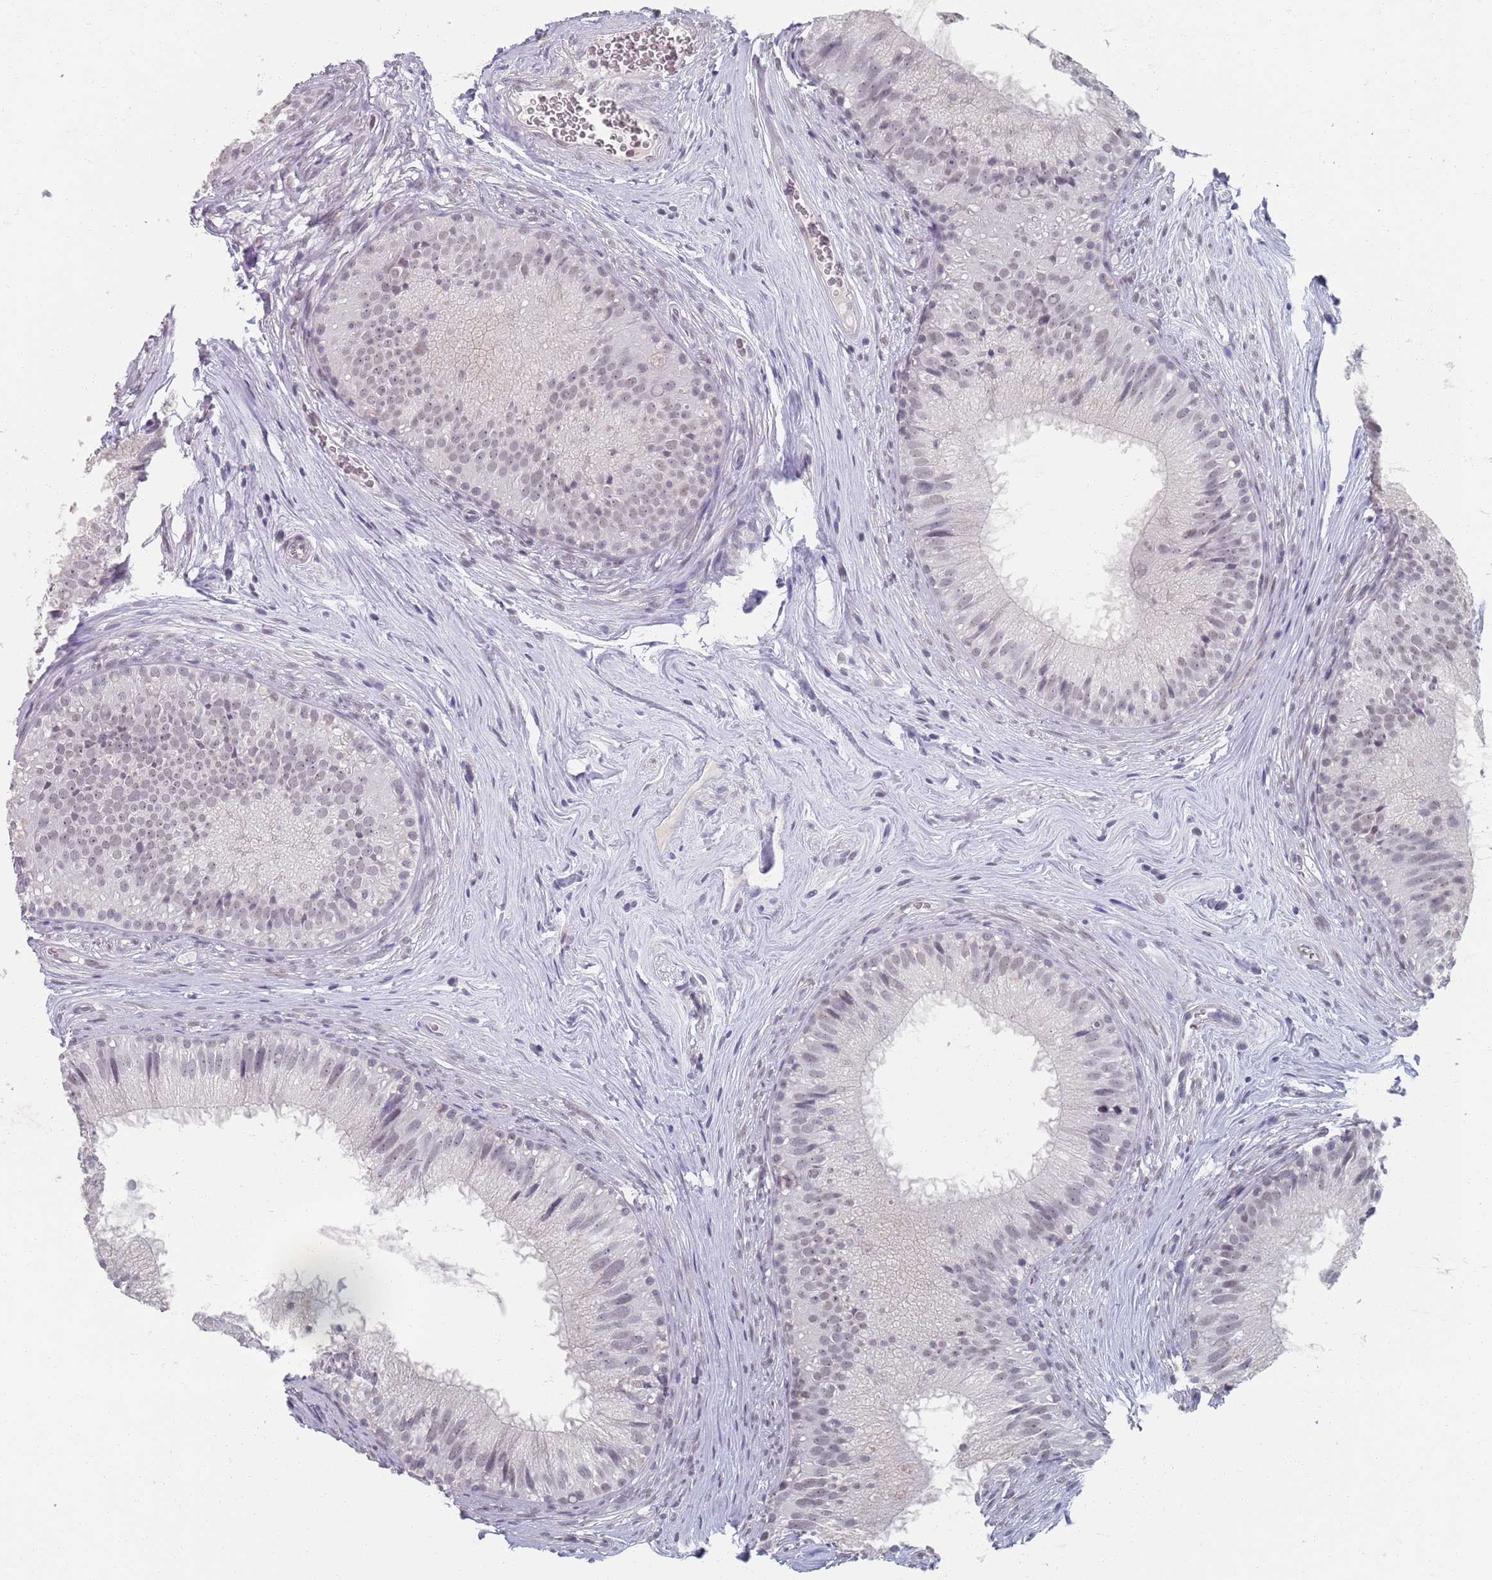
{"staining": {"intensity": "weak", "quantity": "<25%", "location": "nuclear"}, "tissue": "epididymis", "cell_type": "Glandular cells", "image_type": "normal", "snomed": [{"axis": "morphology", "description": "Normal tissue, NOS"}, {"axis": "topography", "description": "Epididymis"}], "caption": "High magnification brightfield microscopy of unremarkable epididymis stained with DAB (3,3'-diaminobenzidine) (brown) and counterstained with hematoxylin (blue): glandular cells show no significant staining. (DAB immunohistochemistry (IHC), high magnification).", "gene": "SAMD1", "patient": {"sex": "male", "age": 34}}